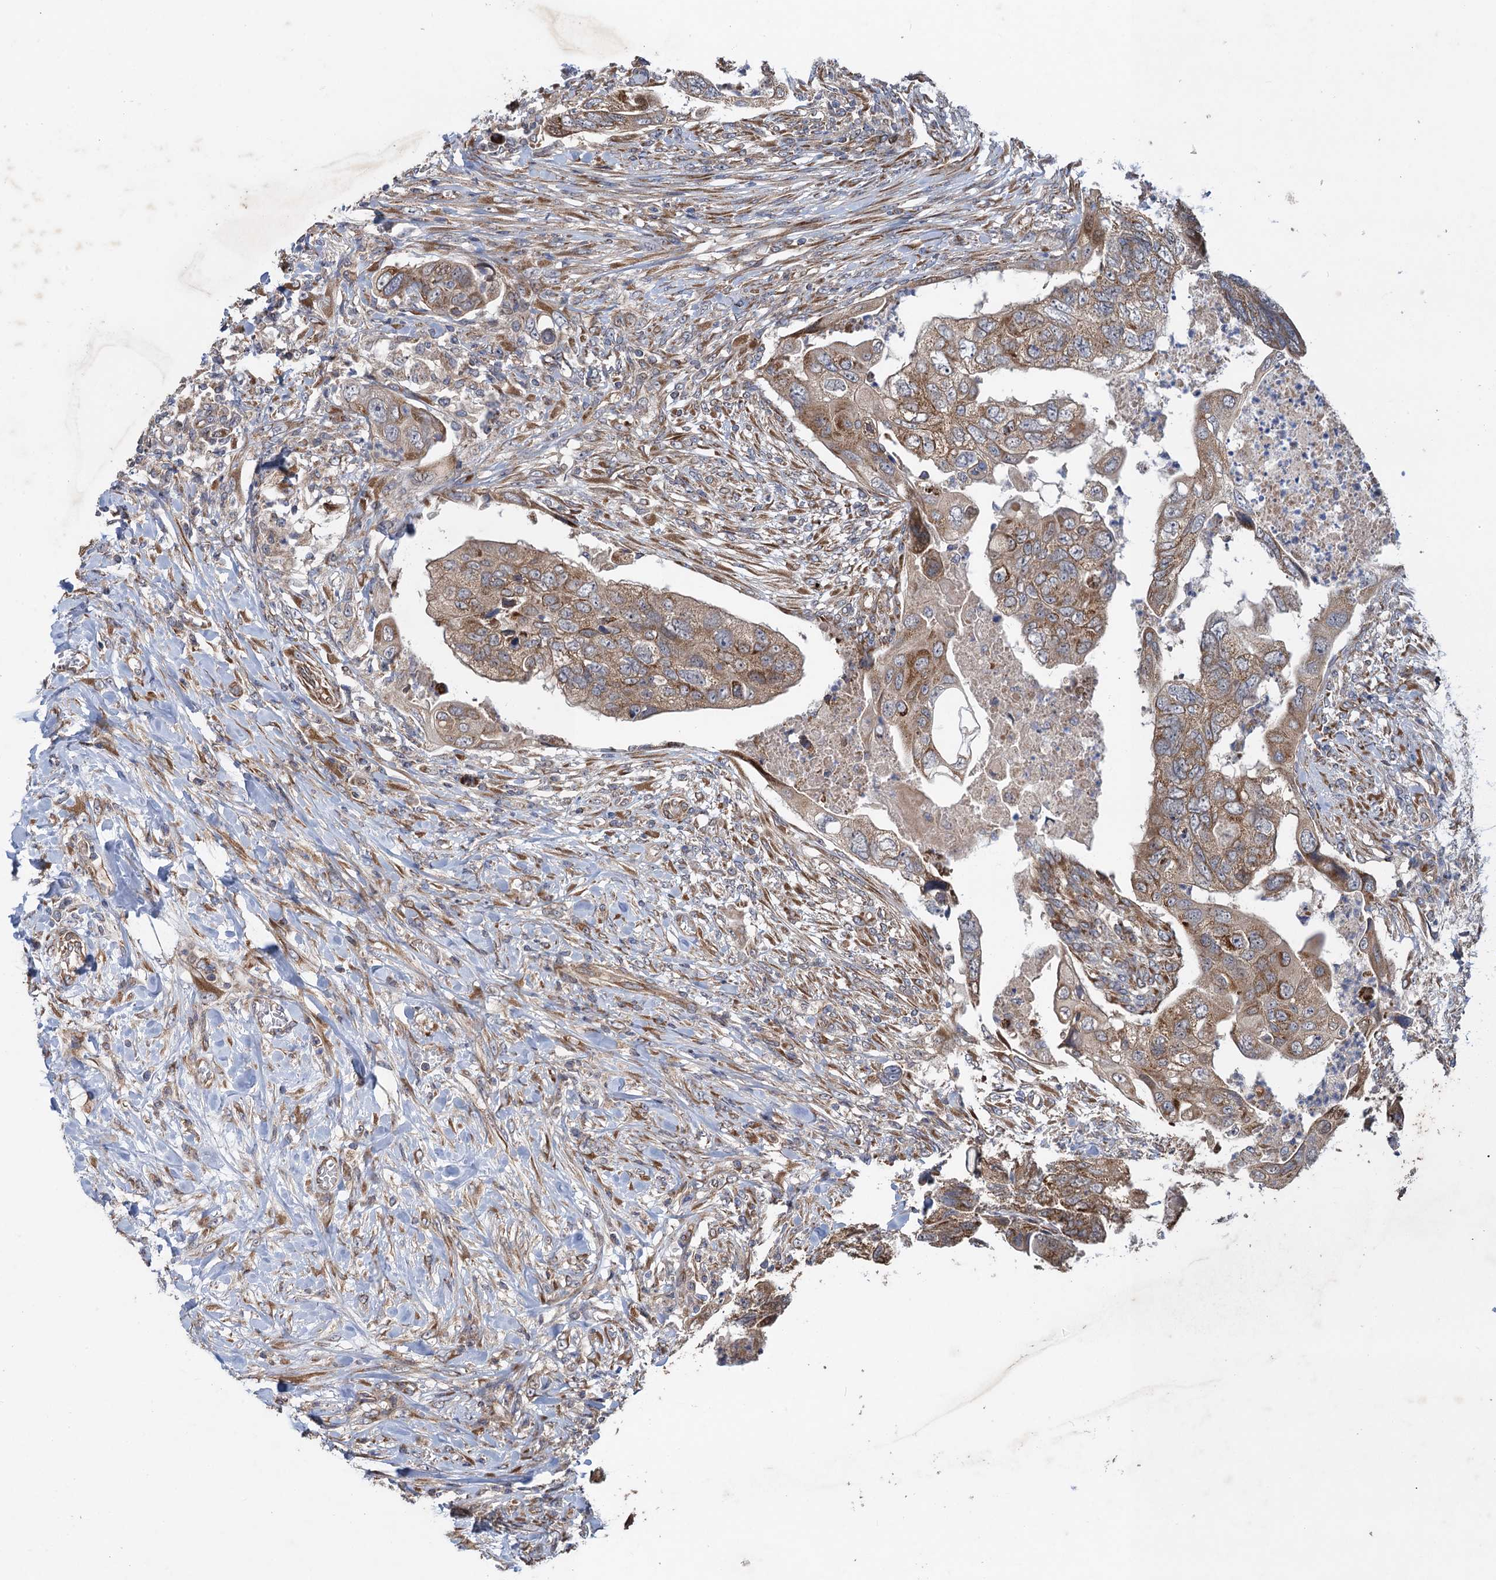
{"staining": {"intensity": "moderate", "quantity": ">75%", "location": "cytoplasmic/membranous"}, "tissue": "colorectal cancer", "cell_type": "Tumor cells", "image_type": "cancer", "snomed": [{"axis": "morphology", "description": "Adenocarcinoma, NOS"}, {"axis": "topography", "description": "Rectum"}], "caption": "Immunohistochemical staining of colorectal cancer reveals medium levels of moderate cytoplasmic/membranous protein staining in about >75% of tumor cells.", "gene": "HAUS1", "patient": {"sex": "male", "age": 63}}